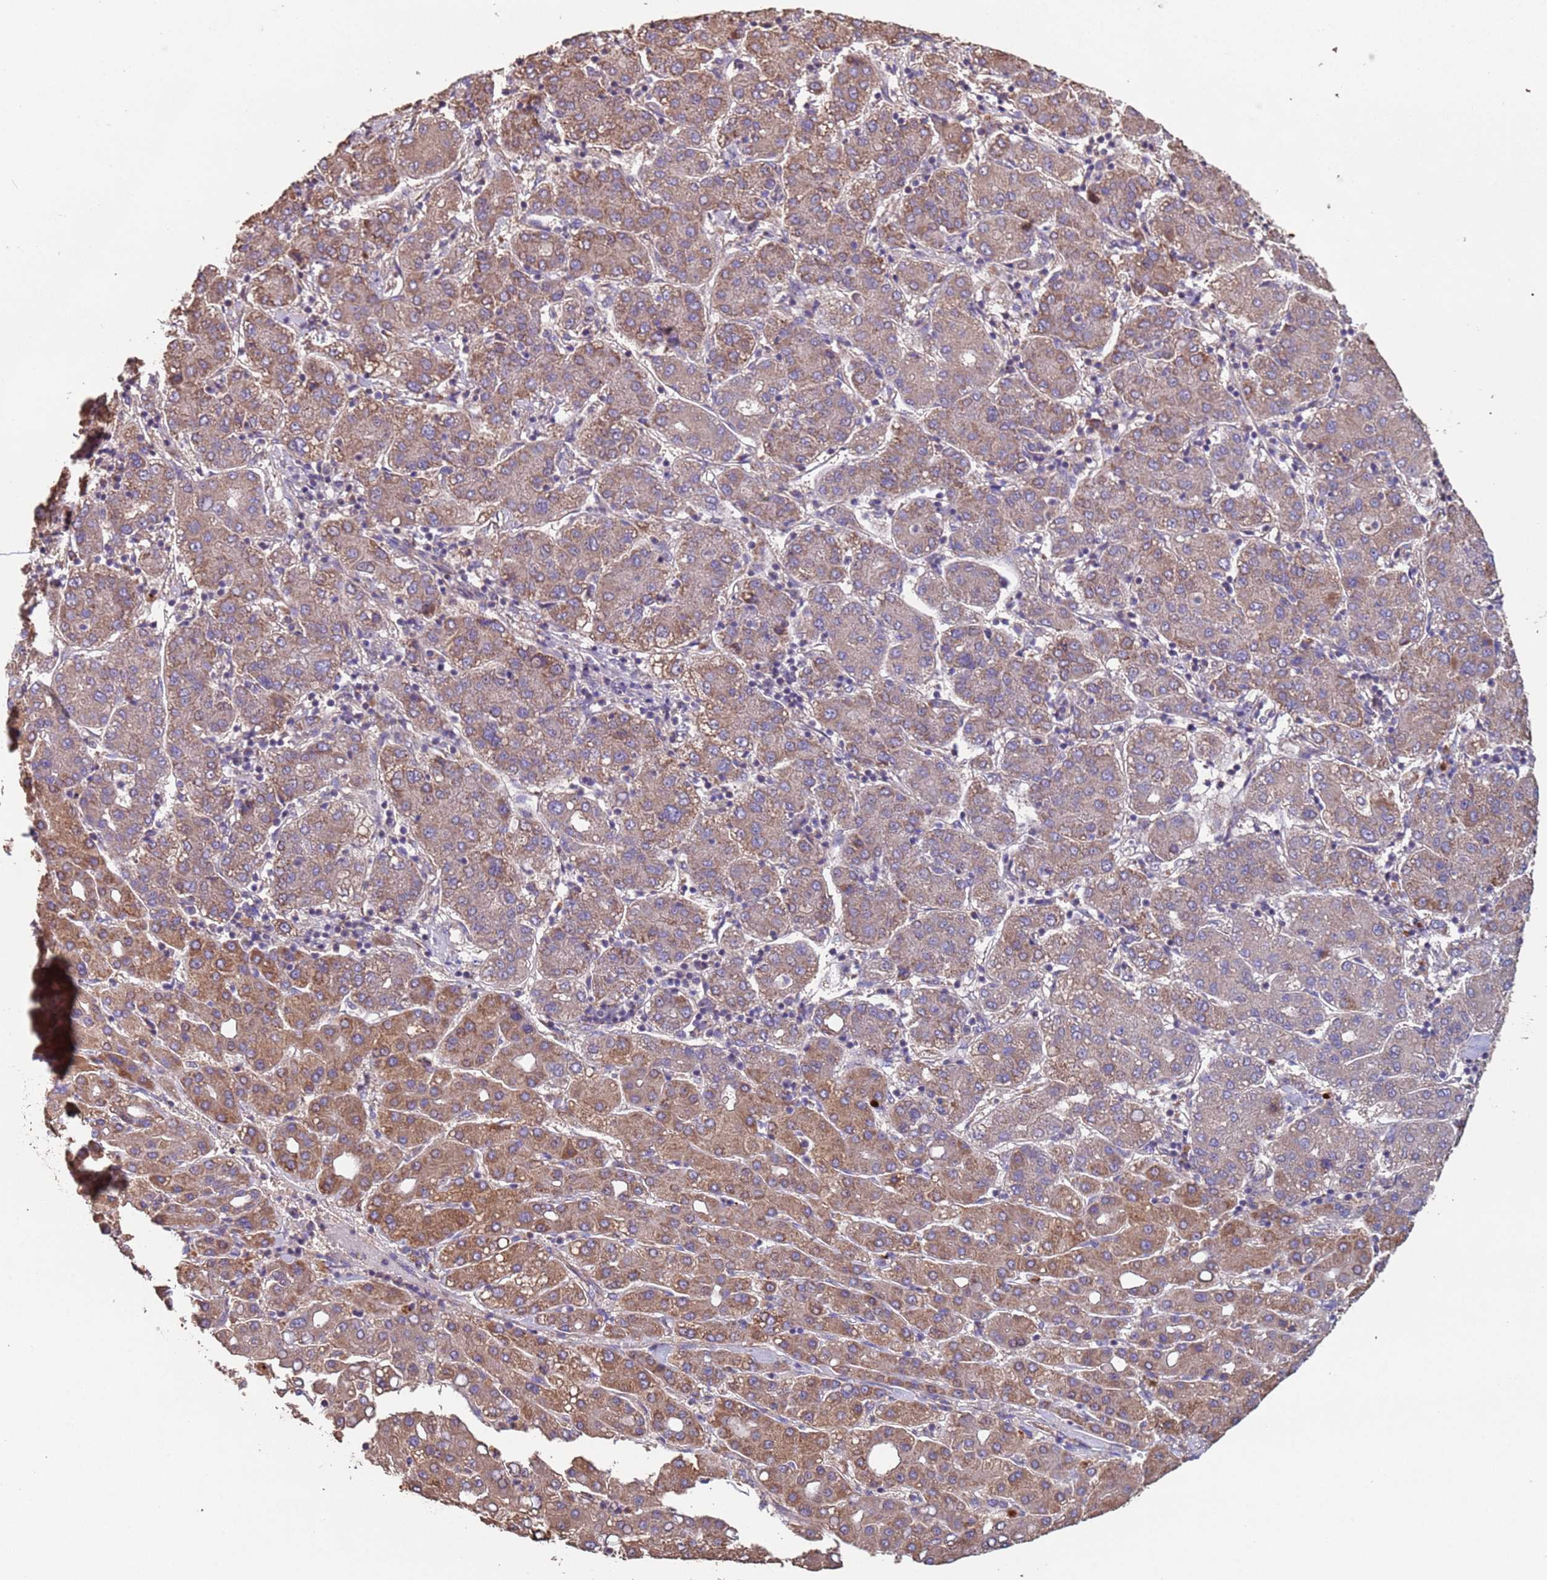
{"staining": {"intensity": "moderate", "quantity": "25%-75%", "location": "cytoplasmic/membranous"}, "tissue": "liver cancer", "cell_type": "Tumor cells", "image_type": "cancer", "snomed": [{"axis": "morphology", "description": "Carcinoma, Hepatocellular, NOS"}, {"axis": "topography", "description": "Liver"}], "caption": "IHC micrograph of neoplastic tissue: hepatocellular carcinoma (liver) stained using immunohistochemistry (IHC) exhibits medium levels of moderate protein expression localized specifically in the cytoplasmic/membranous of tumor cells, appearing as a cytoplasmic/membranous brown color.", "gene": "EEF1AKMT1", "patient": {"sex": "male", "age": 65}}